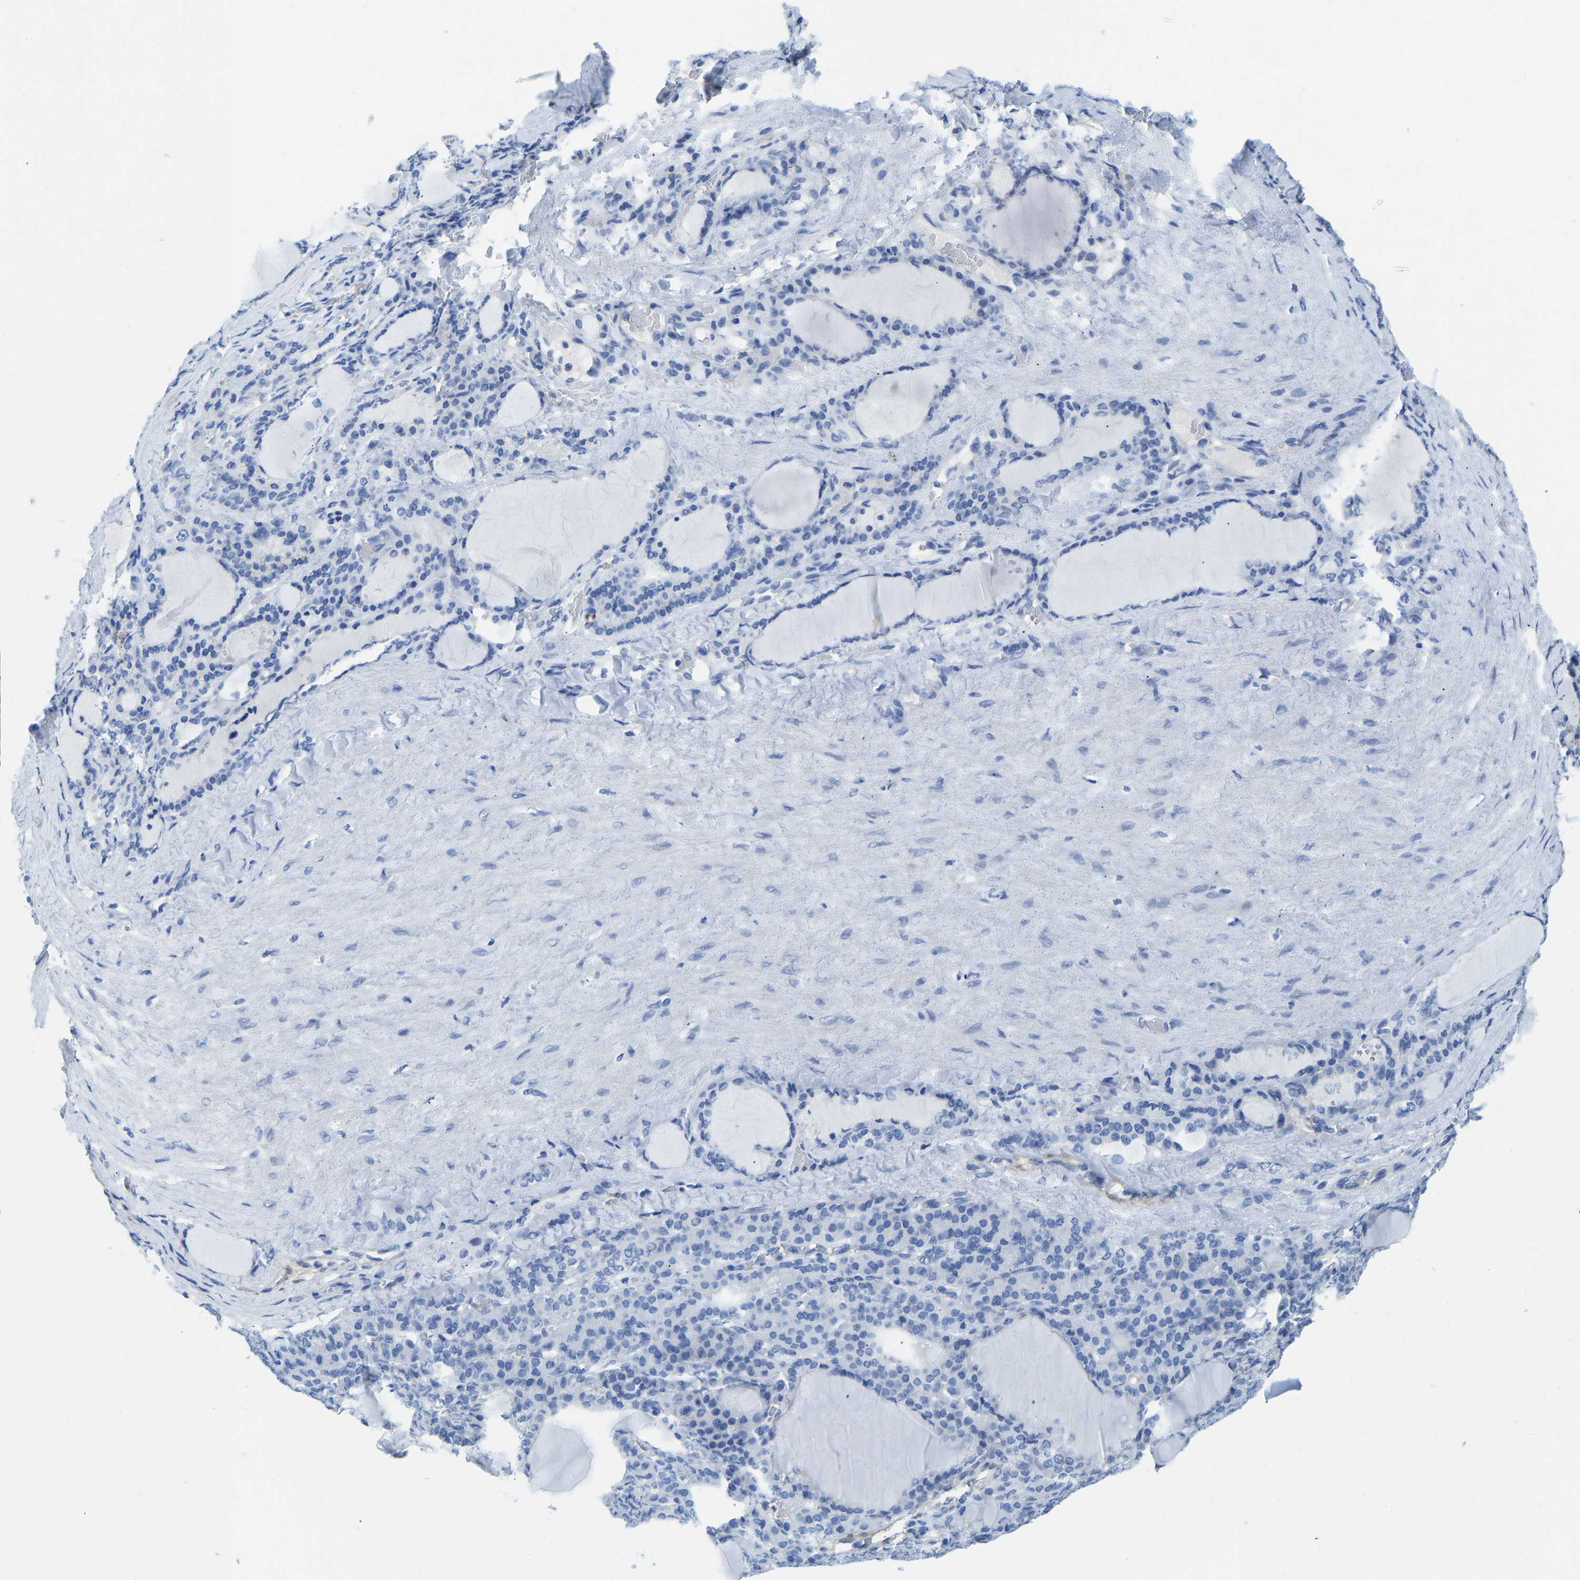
{"staining": {"intensity": "negative", "quantity": "none", "location": "none"}, "tissue": "thyroid gland", "cell_type": "Glandular cells", "image_type": "normal", "snomed": [{"axis": "morphology", "description": "Normal tissue, NOS"}, {"axis": "topography", "description": "Thyroid gland"}], "caption": "This is a image of IHC staining of normal thyroid gland, which shows no positivity in glandular cells.", "gene": "NKAIN3", "patient": {"sex": "female", "age": 28}}